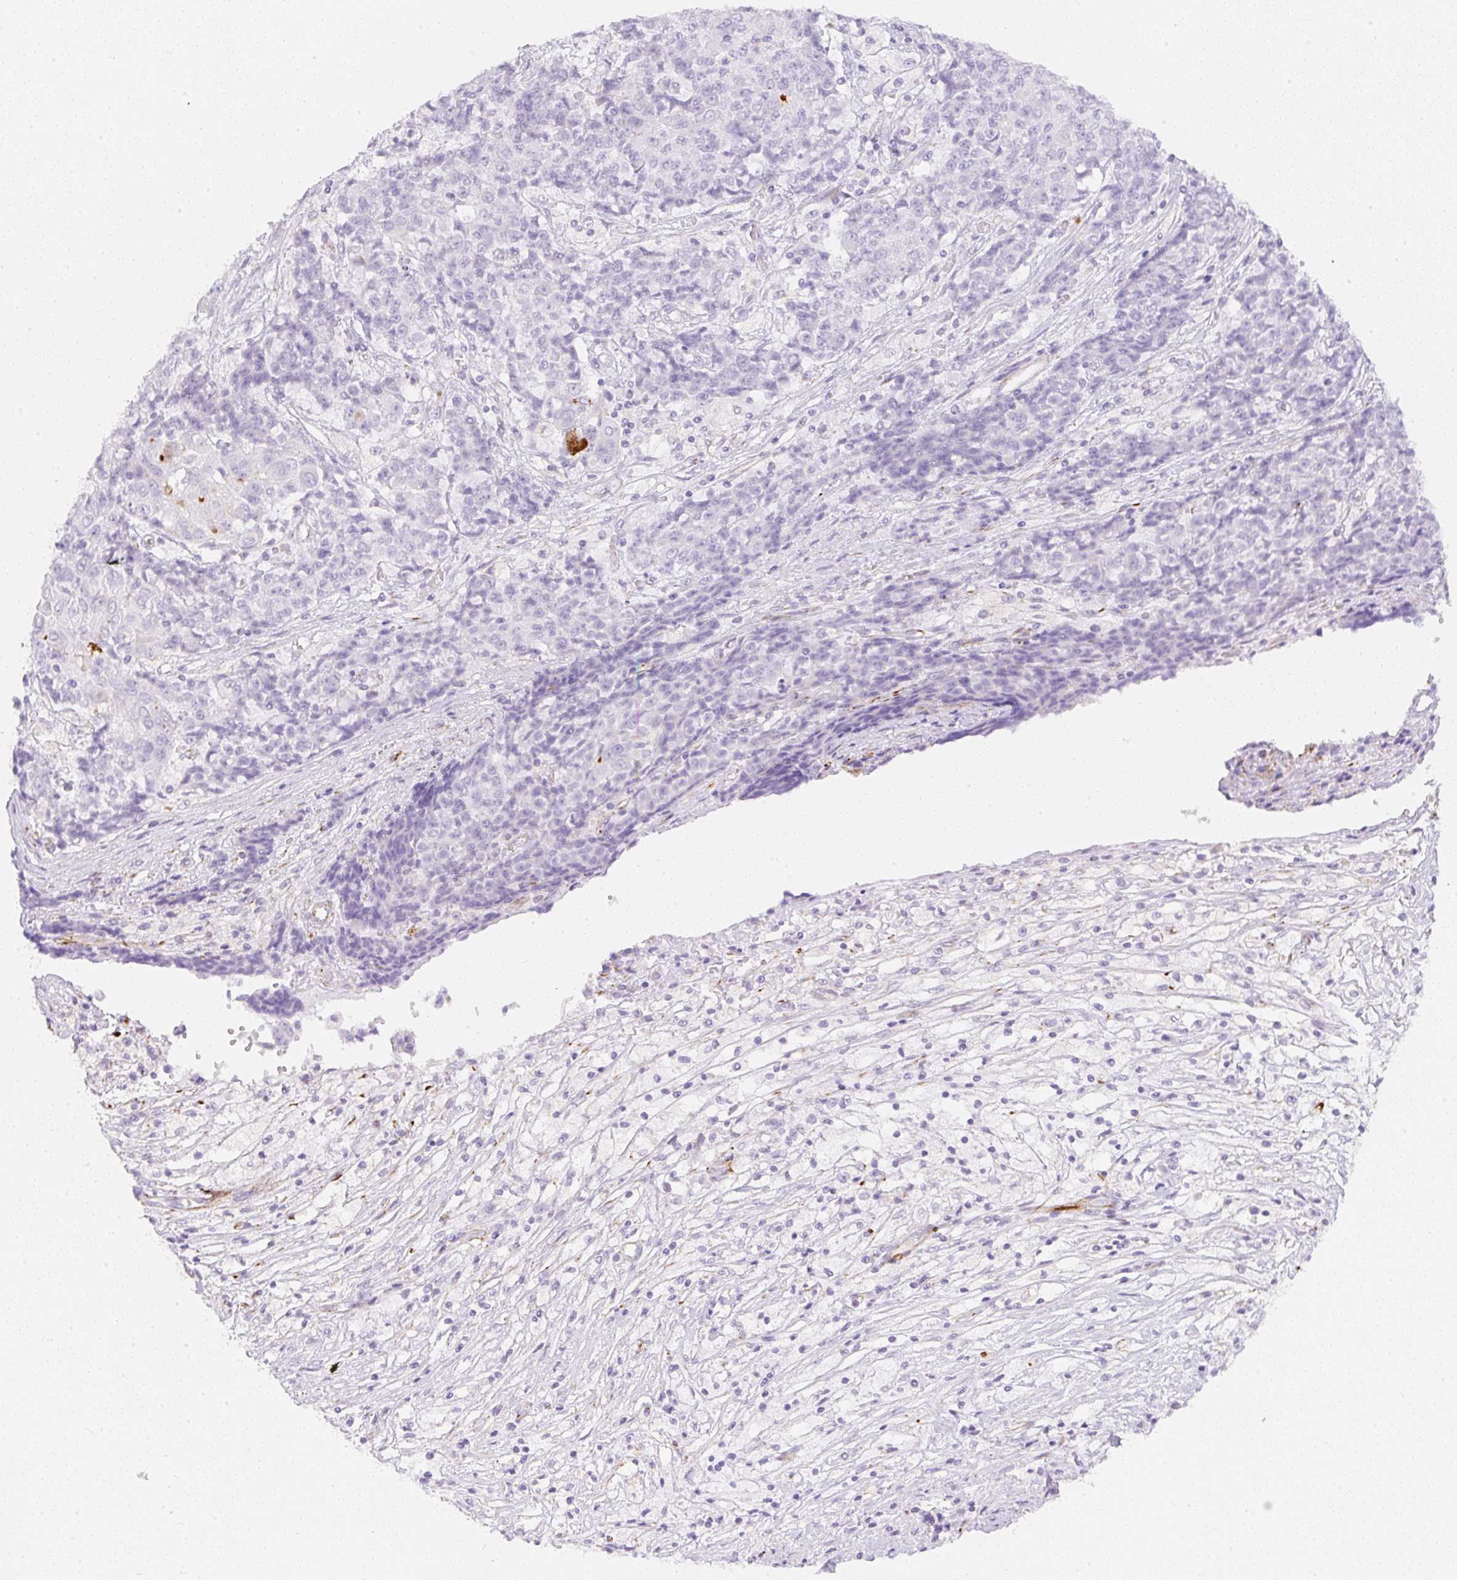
{"staining": {"intensity": "negative", "quantity": "none", "location": "none"}, "tissue": "ovarian cancer", "cell_type": "Tumor cells", "image_type": "cancer", "snomed": [{"axis": "morphology", "description": "Carcinoma, endometroid"}, {"axis": "topography", "description": "Ovary"}], "caption": "Photomicrograph shows no significant protein staining in tumor cells of ovarian cancer.", "gene": "ZNF689", "patient": {"sex": "female", "age": 42}}